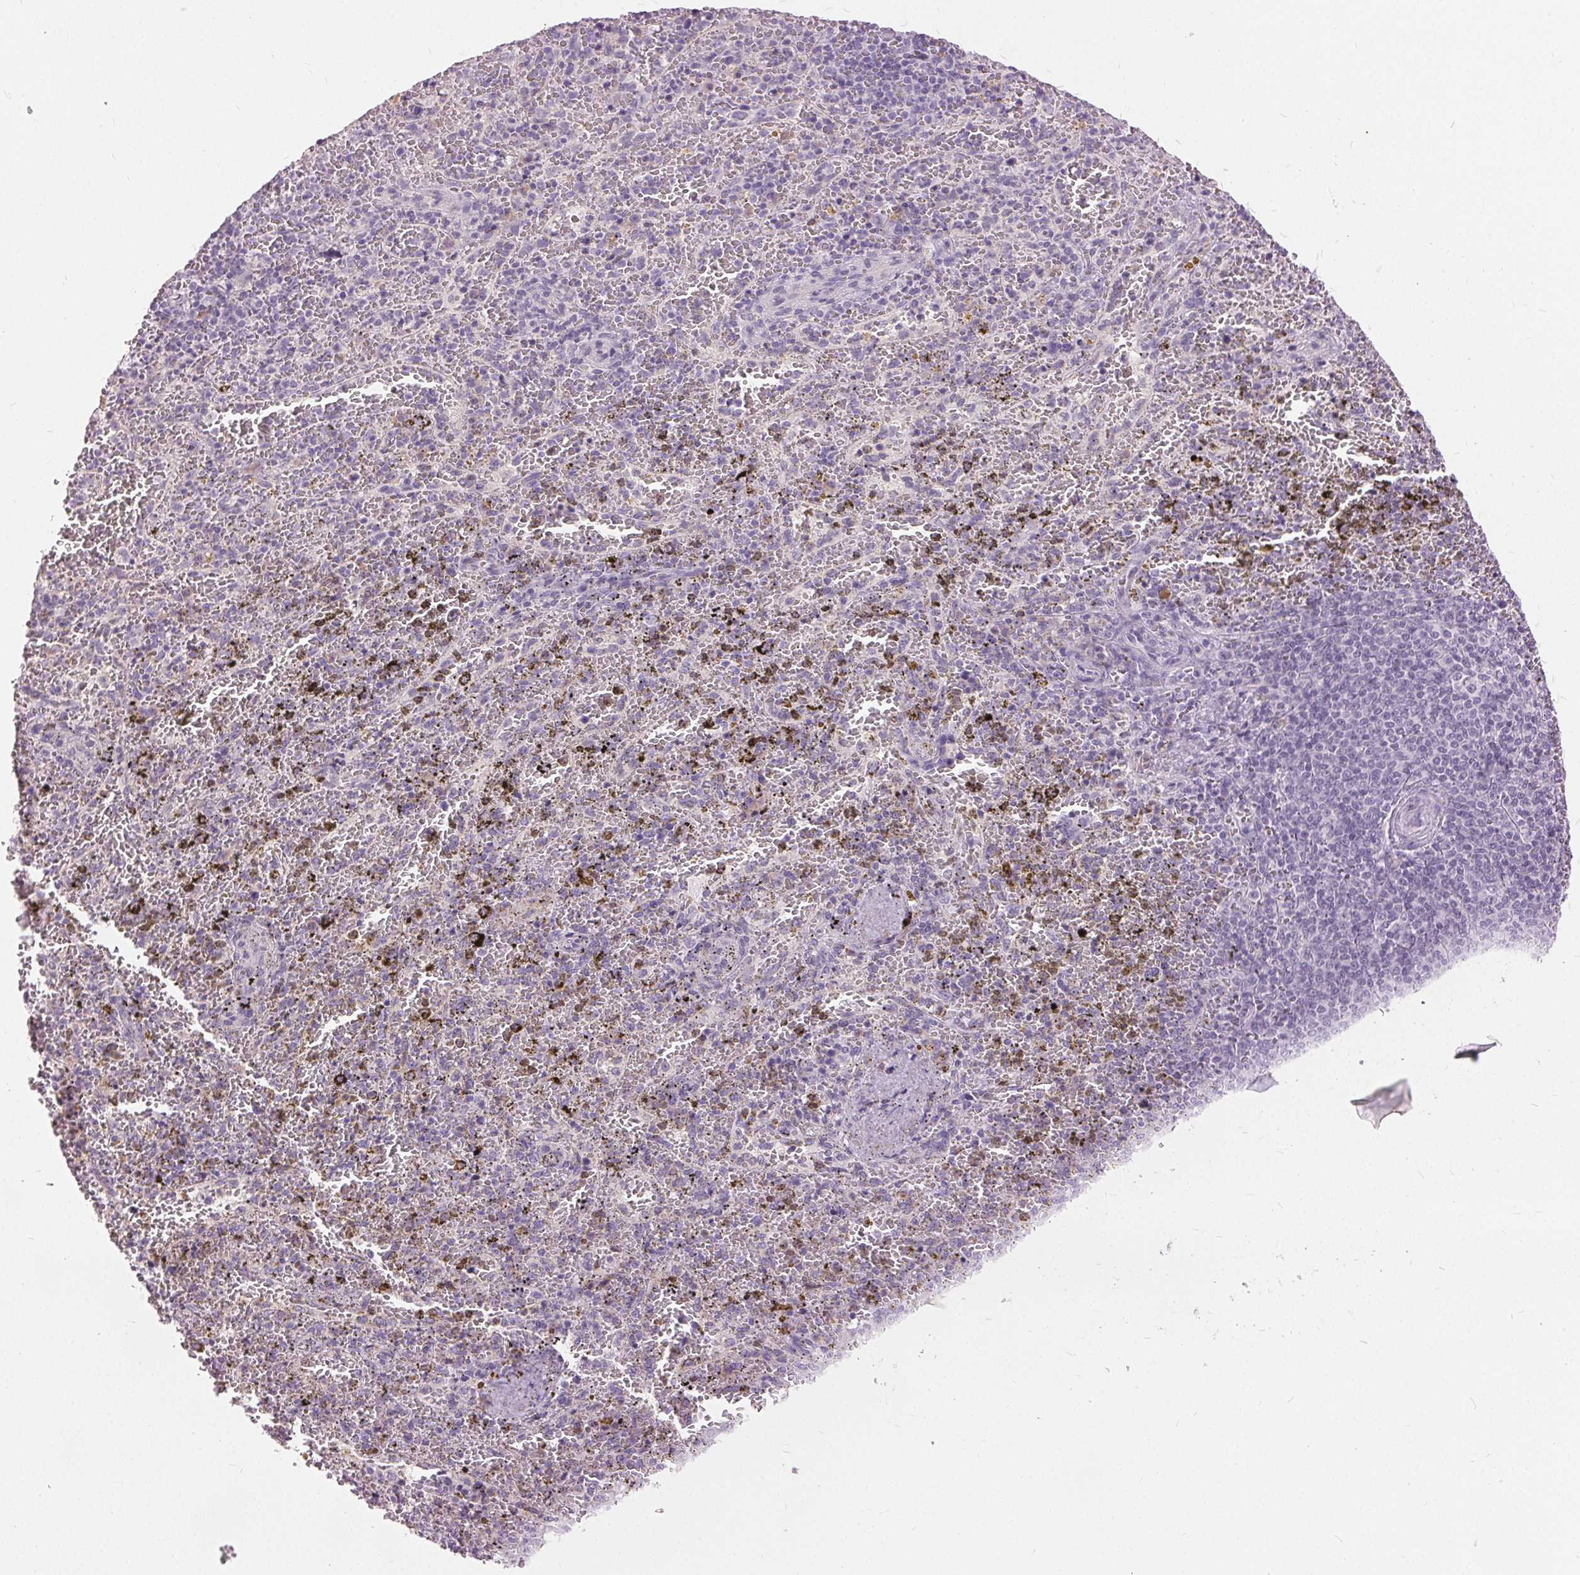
{"staining": {"intensity": "negative", "quantity": "none", "location": "none"}, "tissue": "spleen", "cell_type": "Cells in red pulp", "image_type": "normal", "snomed": [{"axis": "morphology", "description": "Normal tissue, NOS"}, {"axis": "topography", "description": "Spleen"}], "caption": "A photomicrograph of human spleen is negative for staining in cells in red pulp. (IHC, brightfield microscopy, high magnification).", "gene": "DSG3", "patient": {"sex": "female", "age": 50}}